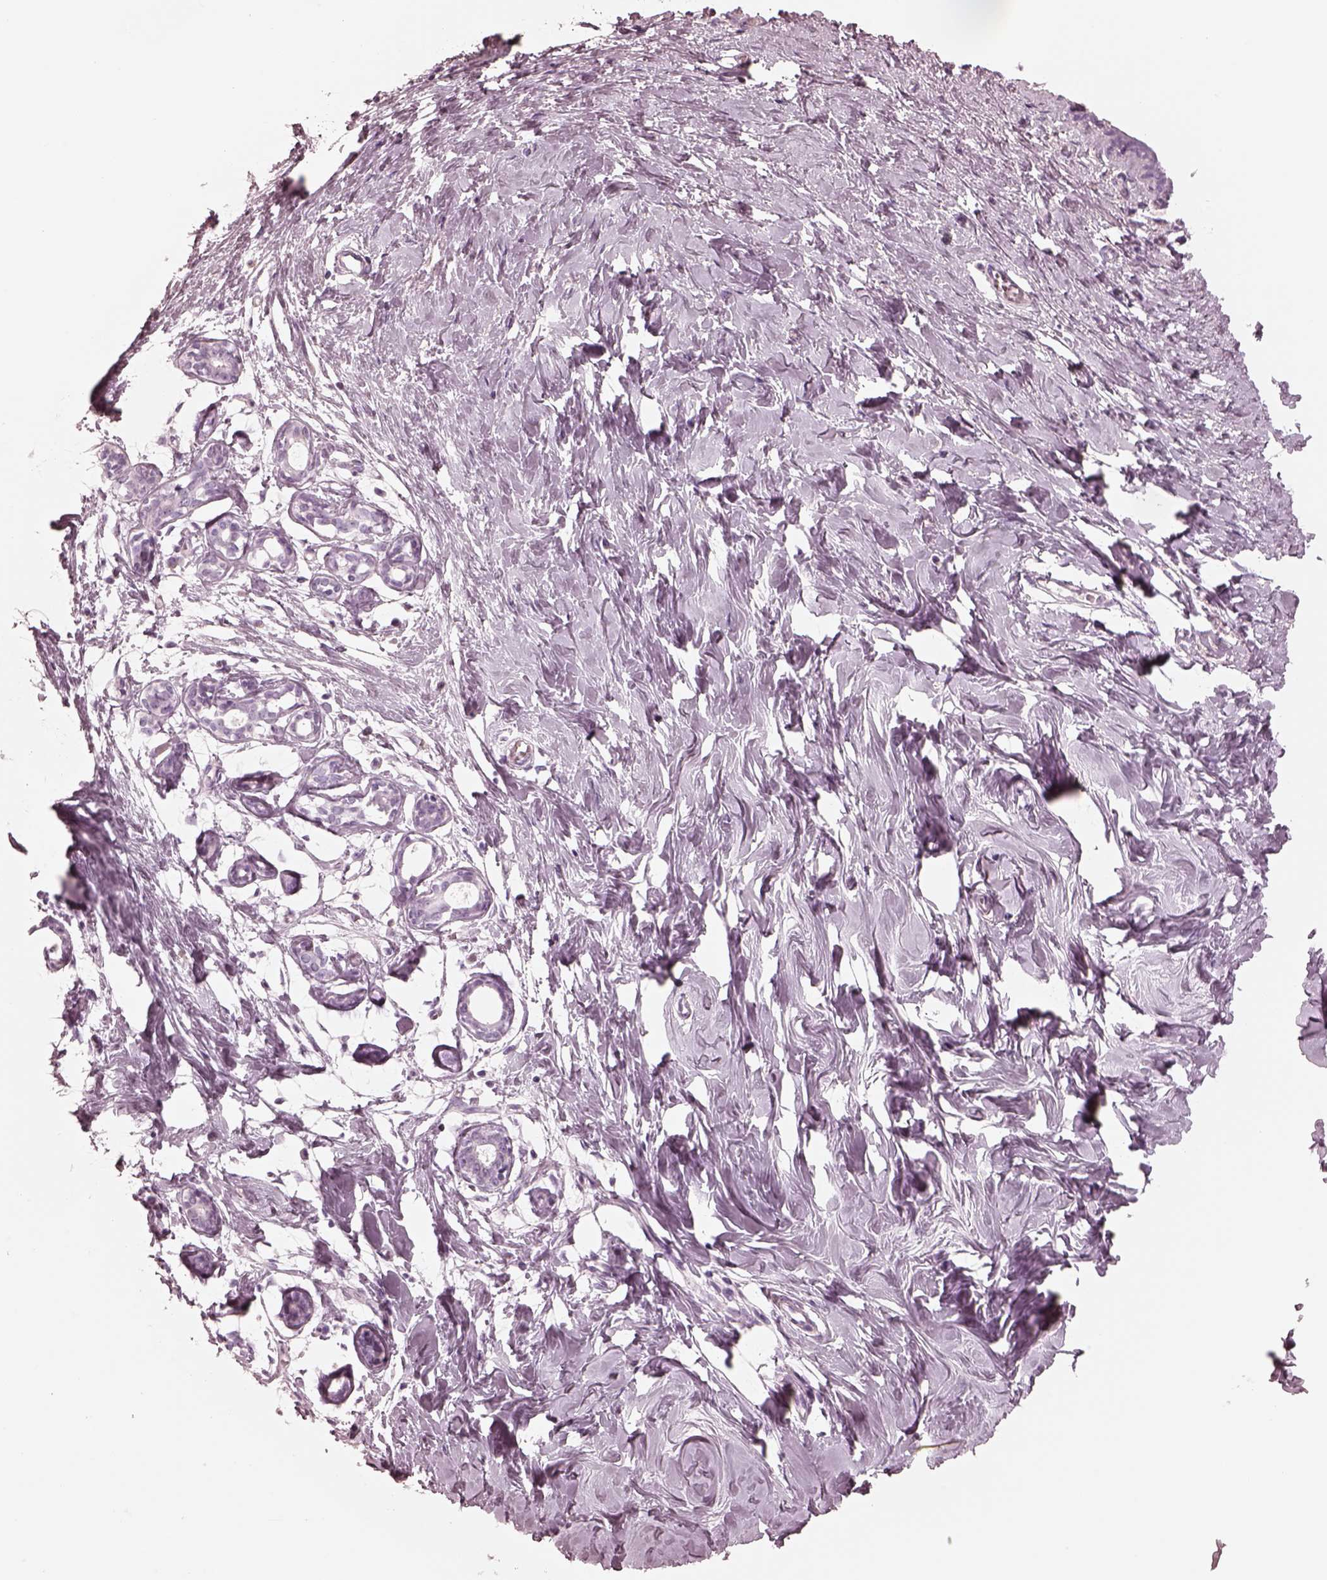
{"staining": {"intensity": "negative", "quantity": "none", "location": "none"}, "tissue": "breast", "cell_type": "Adipocytes", "image_type": "normal", "snomed": [{"axis": "morphology", "description": "Normal tissue, NOS"}, {"axis": "topography", "description": "Breast"}], "caption": "A photomicrograph of breast stained for a protein shows no brown staining in adipocytes. (DAB (3,3'-diaminobenzidine) immunohistochemistry (IHC), high magnification).", "gene": "CADM2", "patient": {"sex": "female", "age": 27}}